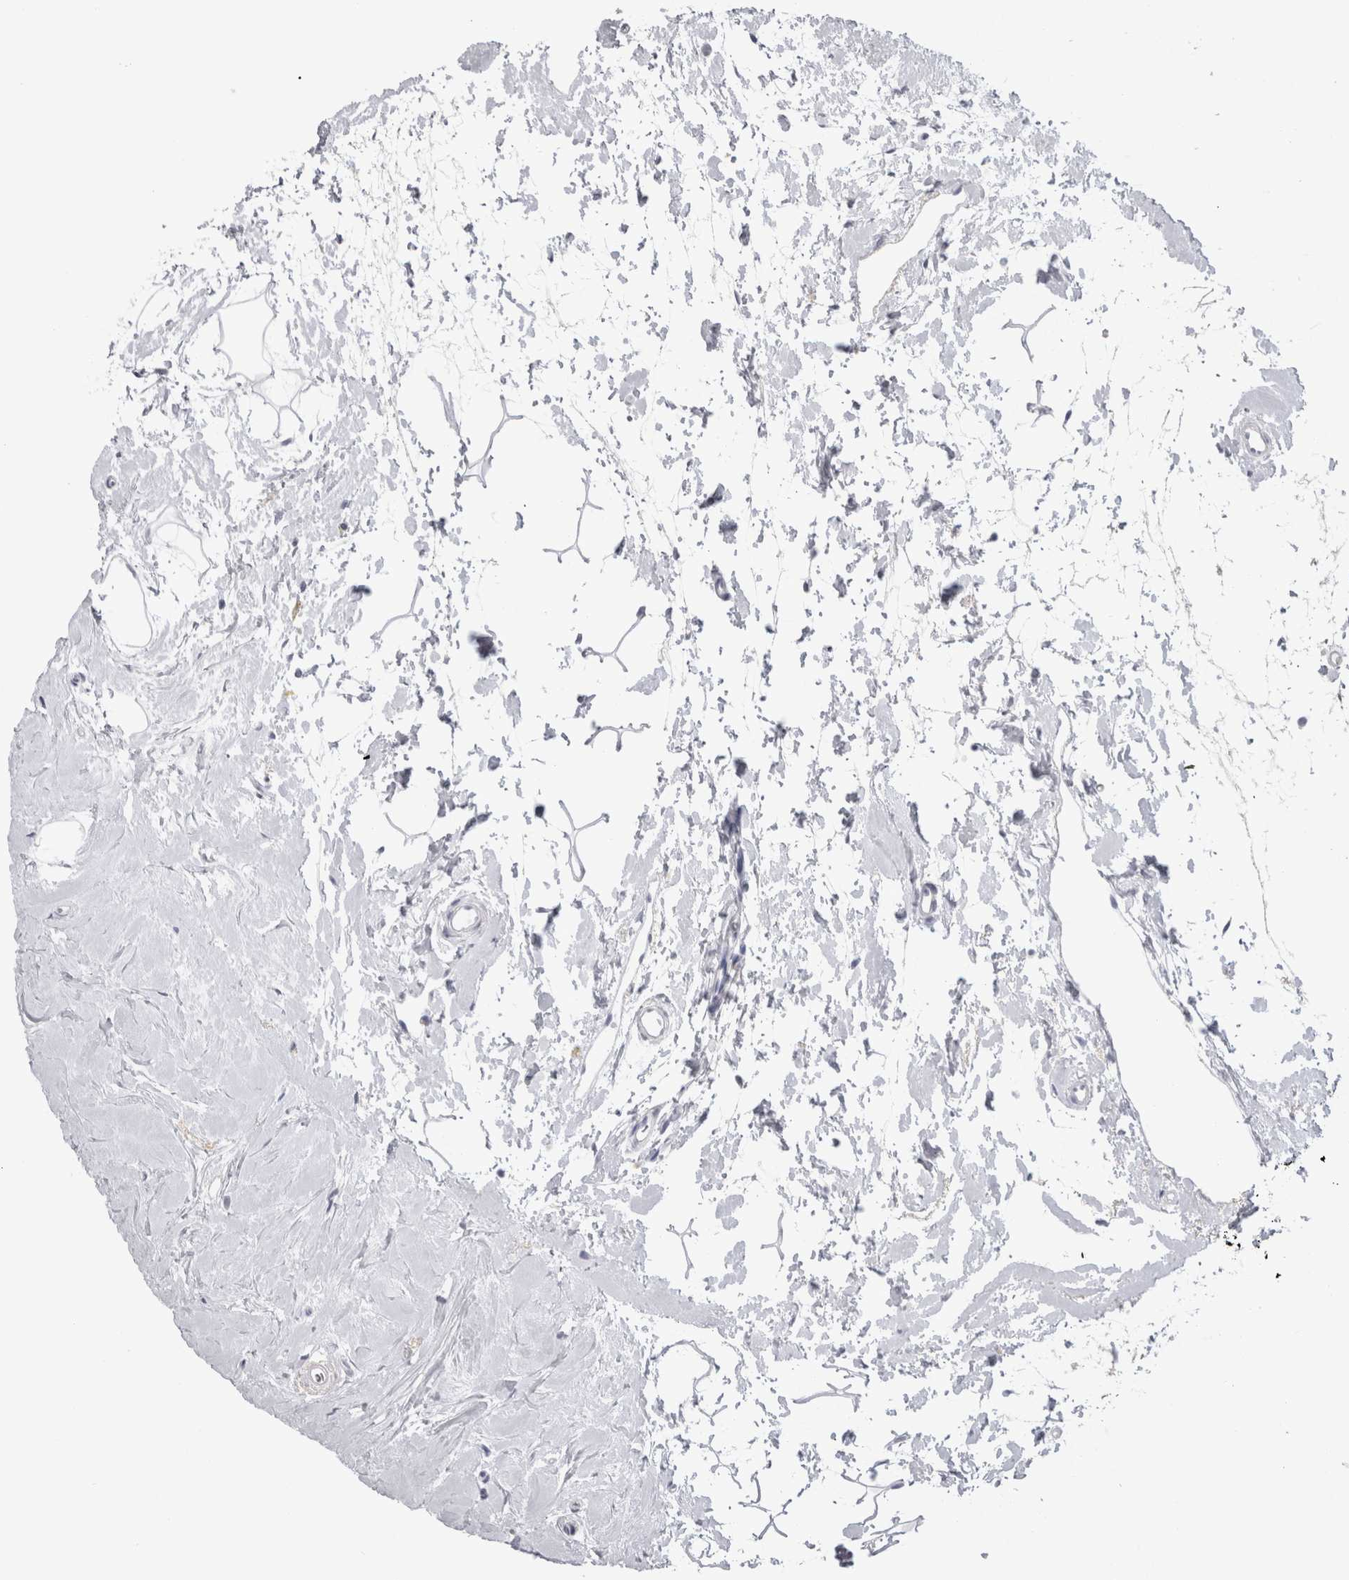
{"staining": {"intensity": "negative", "quantity": "none", "location": "none"}, "tissue": "breast cancer", "cell_type": "Tumor cells", "image_type": "cancer", "snomed": [{"axis": "morphology", "description": "Lobular carcinoma"}, {"axis": "topography", "description": "Breast"}], "caption": "High magnification brightfield microscopy of lobular carcinoma (breast) stained with DAB (3,3'-diaminobenzidine) (brown) and counterstained with hematoxylin (blue): tumor cells show no significant staining.", "gene": "ADAM2", "patient": {"sex": "female", "age": 47}}